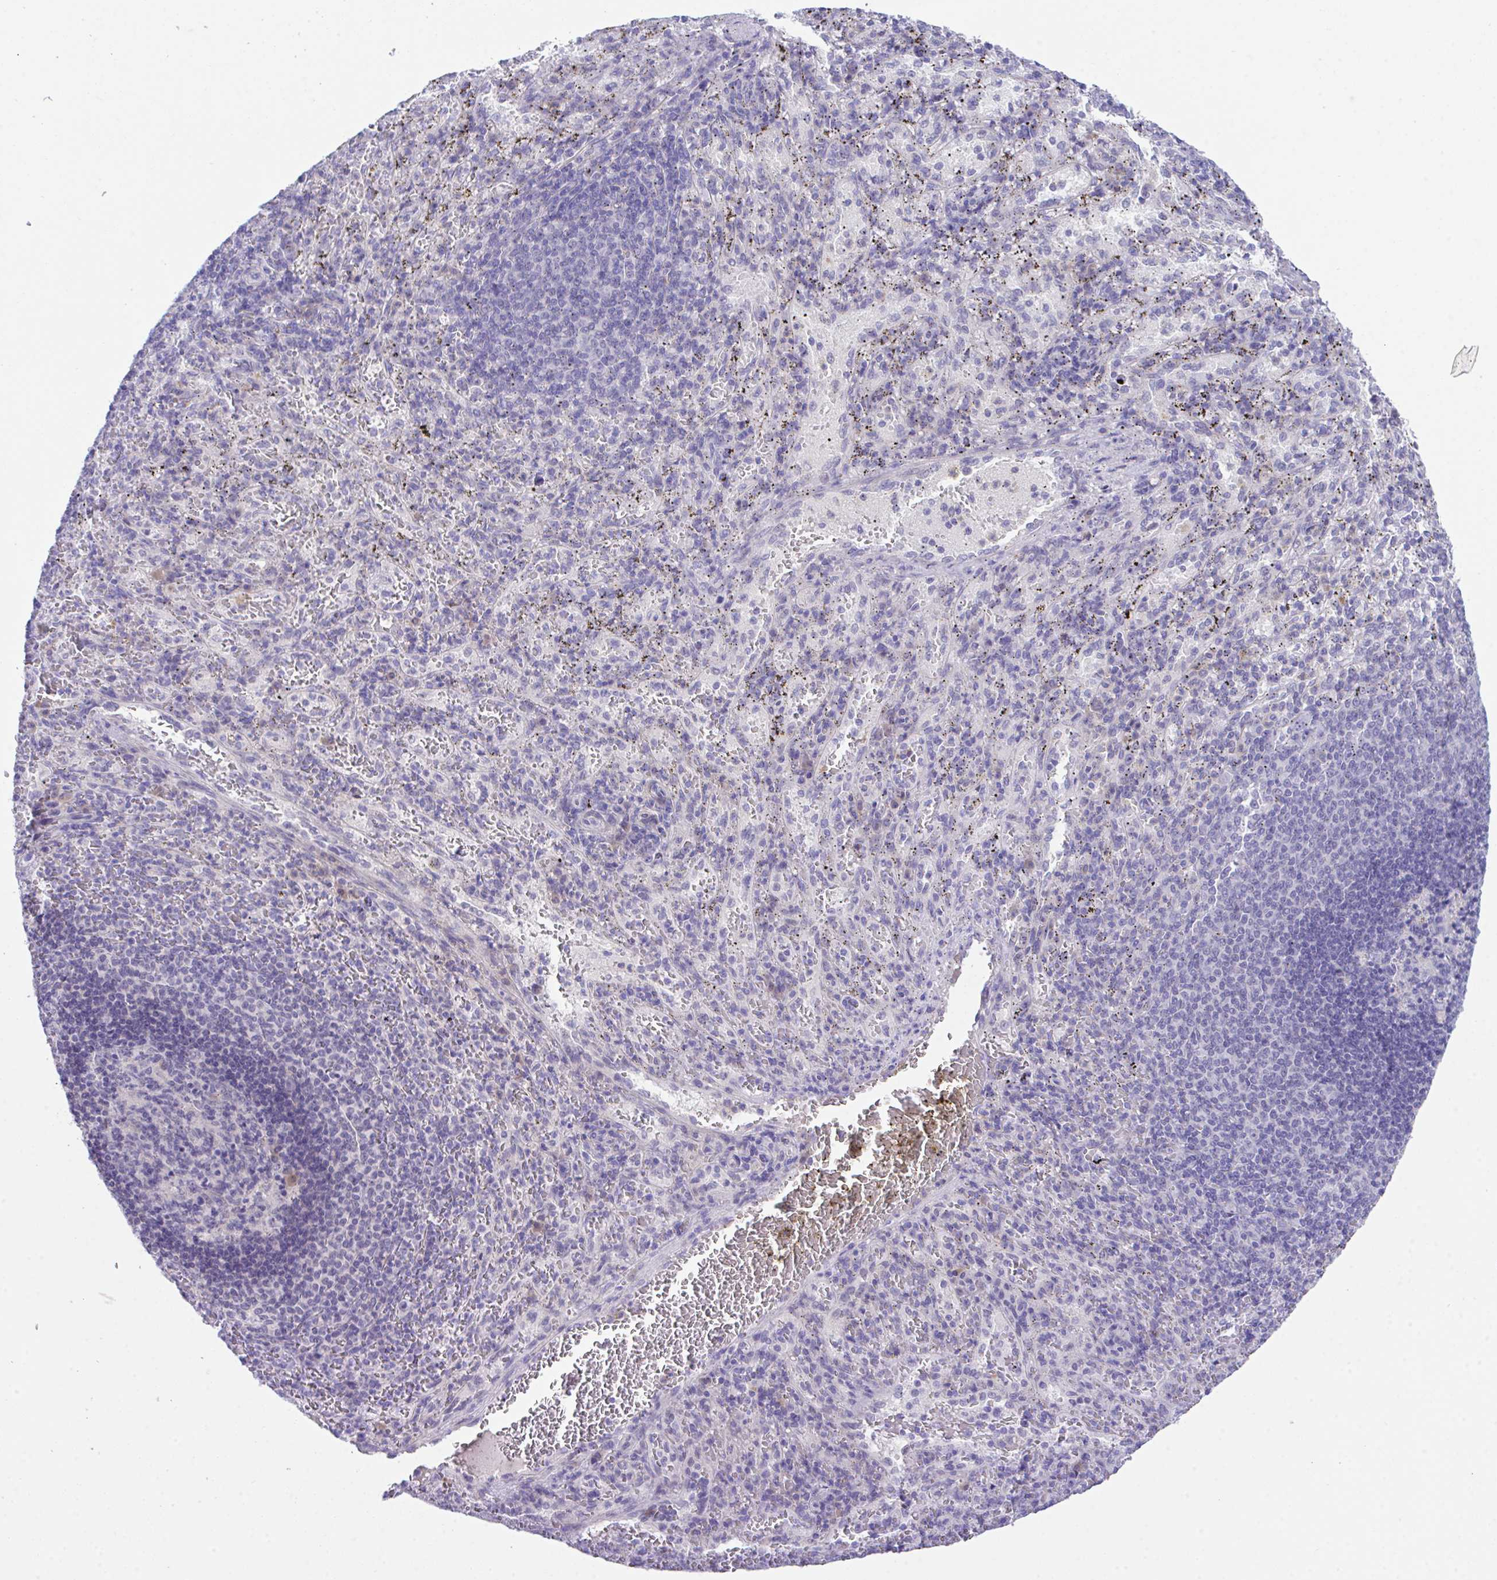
{"staining": {"intensity": "negative", "quantity": "none", "location": "none"}, "tissue": "spleen", "cell_type": "Cells in red pulp", "image_type": "normal", "snomed": [{"axis": "morphology", "description": "Normal tissue, NOS"}, {"axis": "topography", "description": "Spleen"}], "caption": "The immunohistochemistry photomicrograph has no significant staining in cells in red pulp of spleen. (DAB immunohistochemistry (IHC), high magnification).", "gene": "HOXB4", "patient": {"sex": "male", "age": 57}}